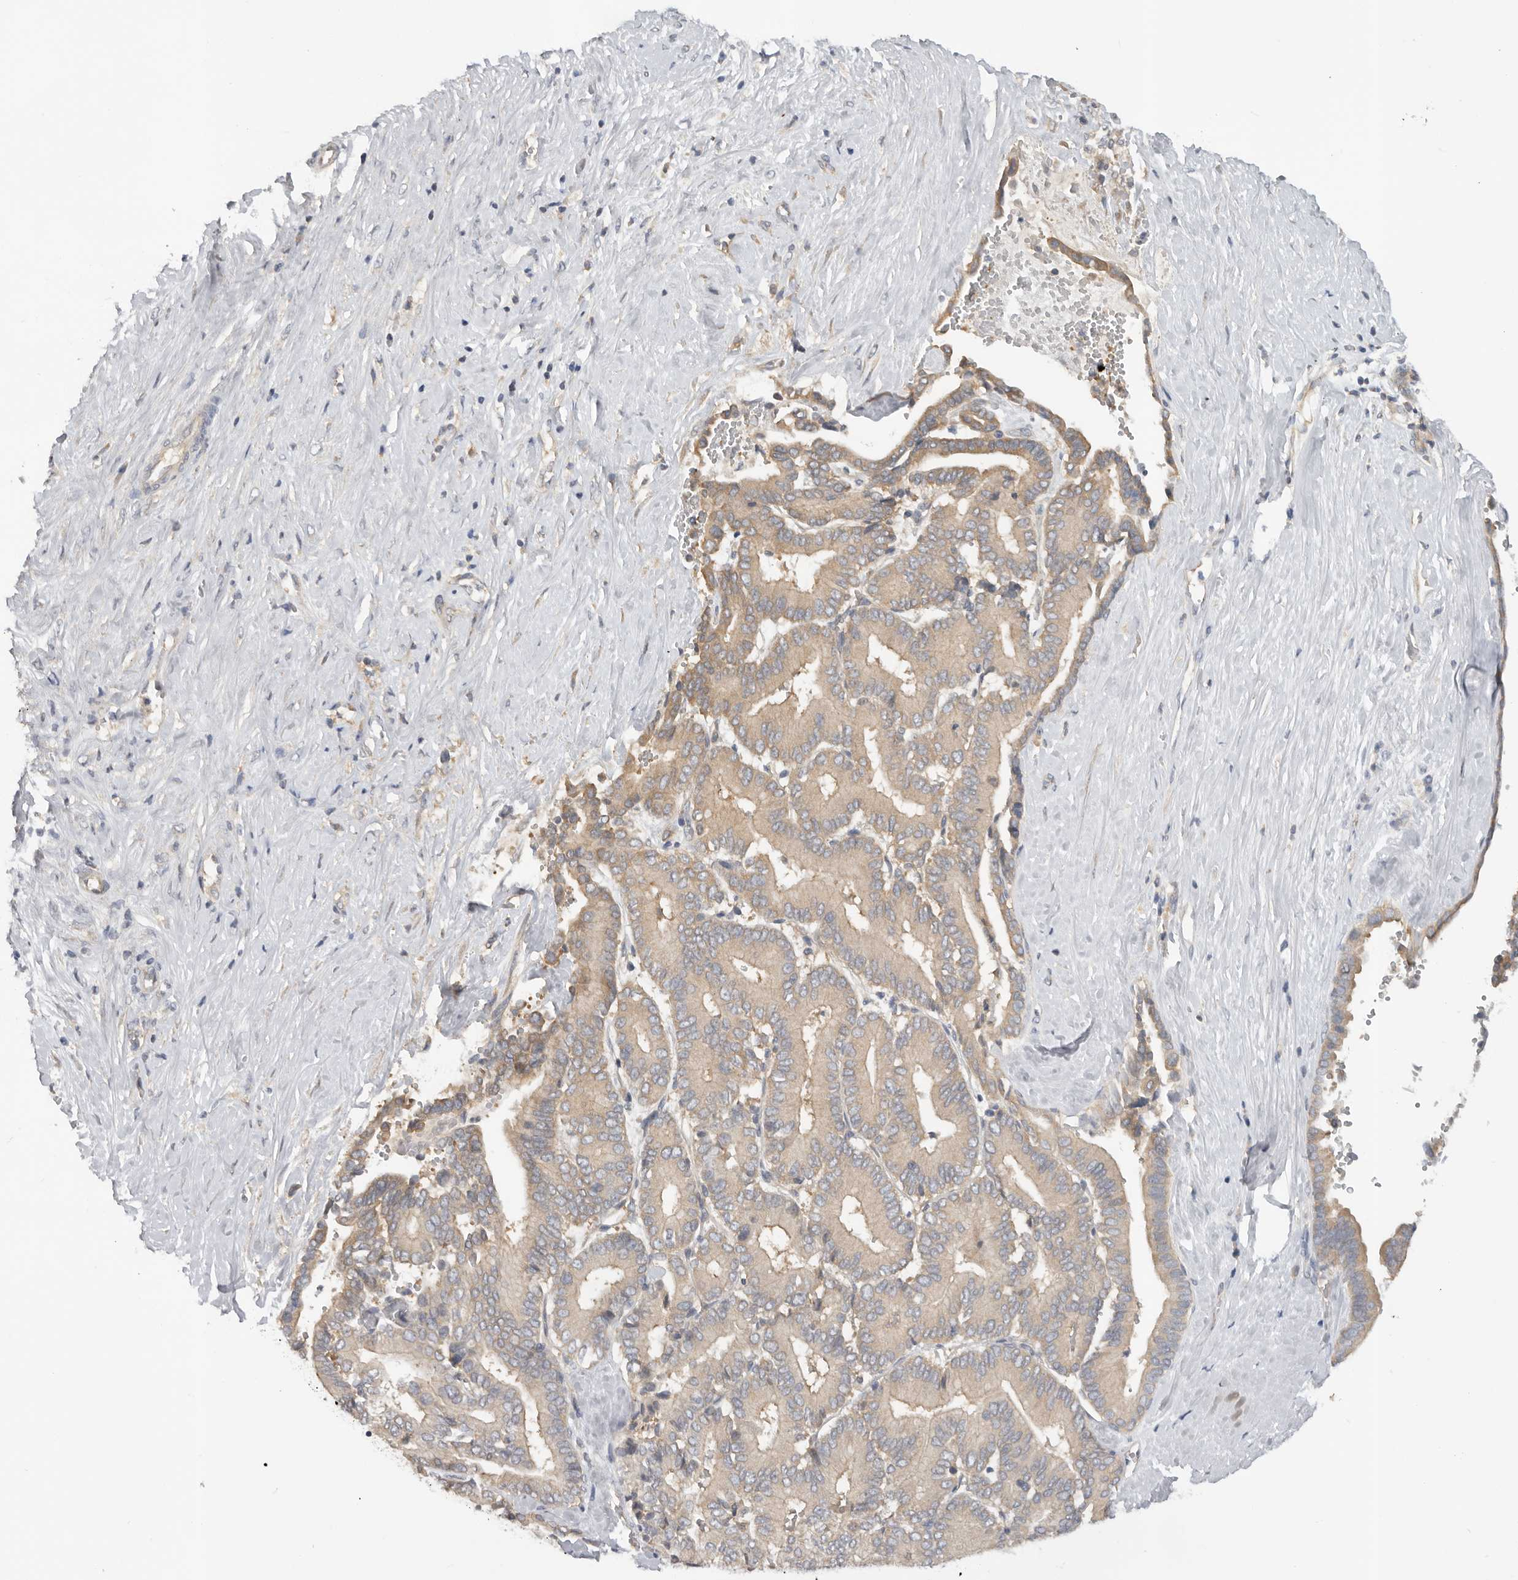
{"staining": {"intensity": "moderate", "quantity": "25%-75%", "location": "cytoplasmic/membranous"}, "tissue": "liver cancer", "cell_type": "Tumor cells", "image_type": "cancer", "snomed": [{"axis": "morphology", "description": "Cholangiocarcinoma"}, {"axis": "topography", "description": "Liver"}], "caption": "The immunohistochemical stain shows moderate cytoplasmic/membranous staining in tumor cells of liver cancer (cholangiocarcinoma) tissue. (brown staining indicates protein expression, while blue staining denotes nuclei).", "gene": "PPP1R42", "patient": {"sex": "female", "age": 75}}